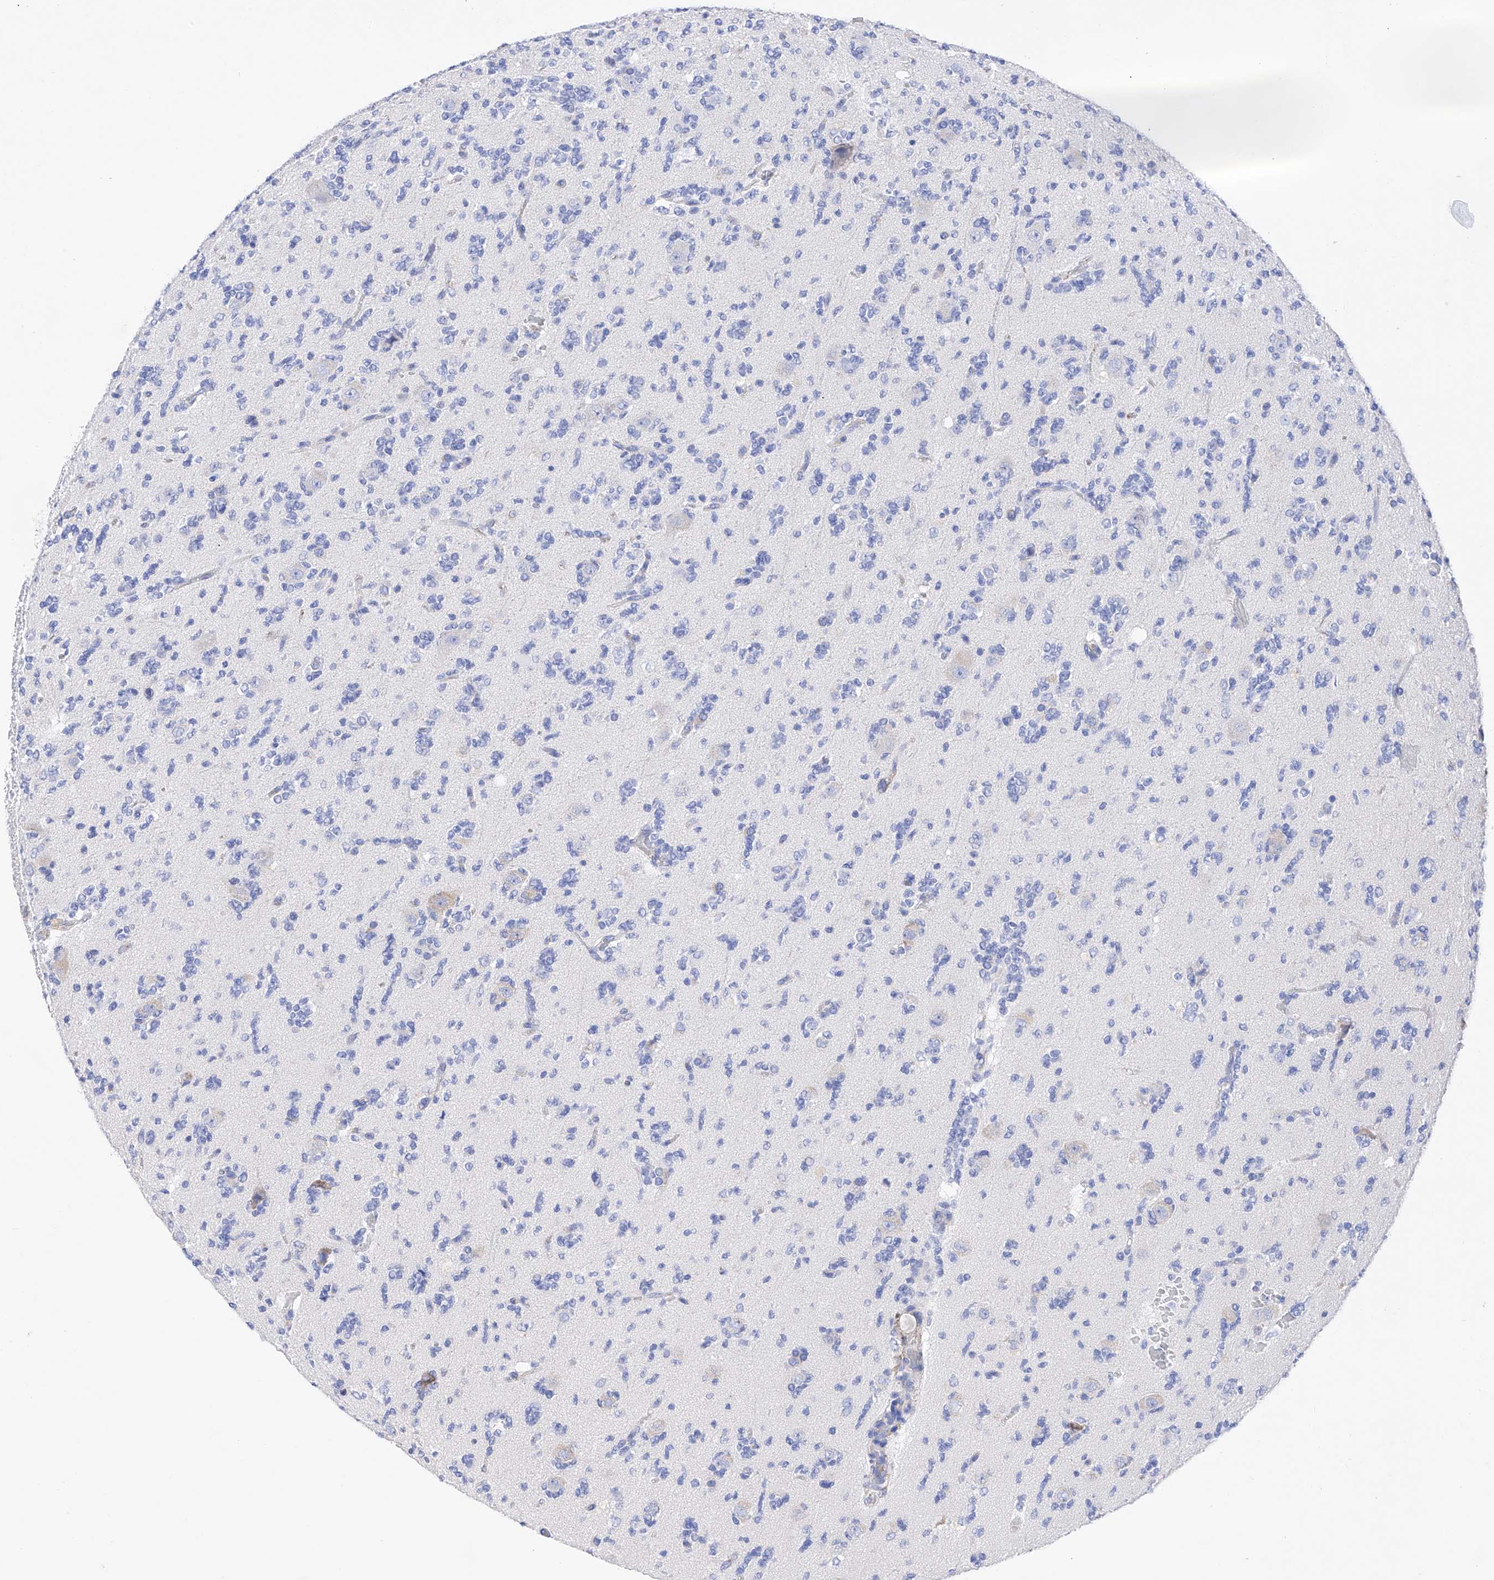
{"staining": {"intensity": "negative", "quantity": "none", "location": "none"}, "tissue": "glioma", "cell_type": "Tumor cells", "image_type": "cancer", "snomed": [{"axis": "morphology", "description": "Glioma, malignant, High grade"}, {"axis": "topography", "description": "Brain"}], "caption": "The micrograph shows no staining of tumor cells in glioma. (DAB immunohistochemistry (IHC) visualized using brightfield microscopy, high magnification).", "gene": "PDIA5", "patient": {"sex": "female", "age": 62}}